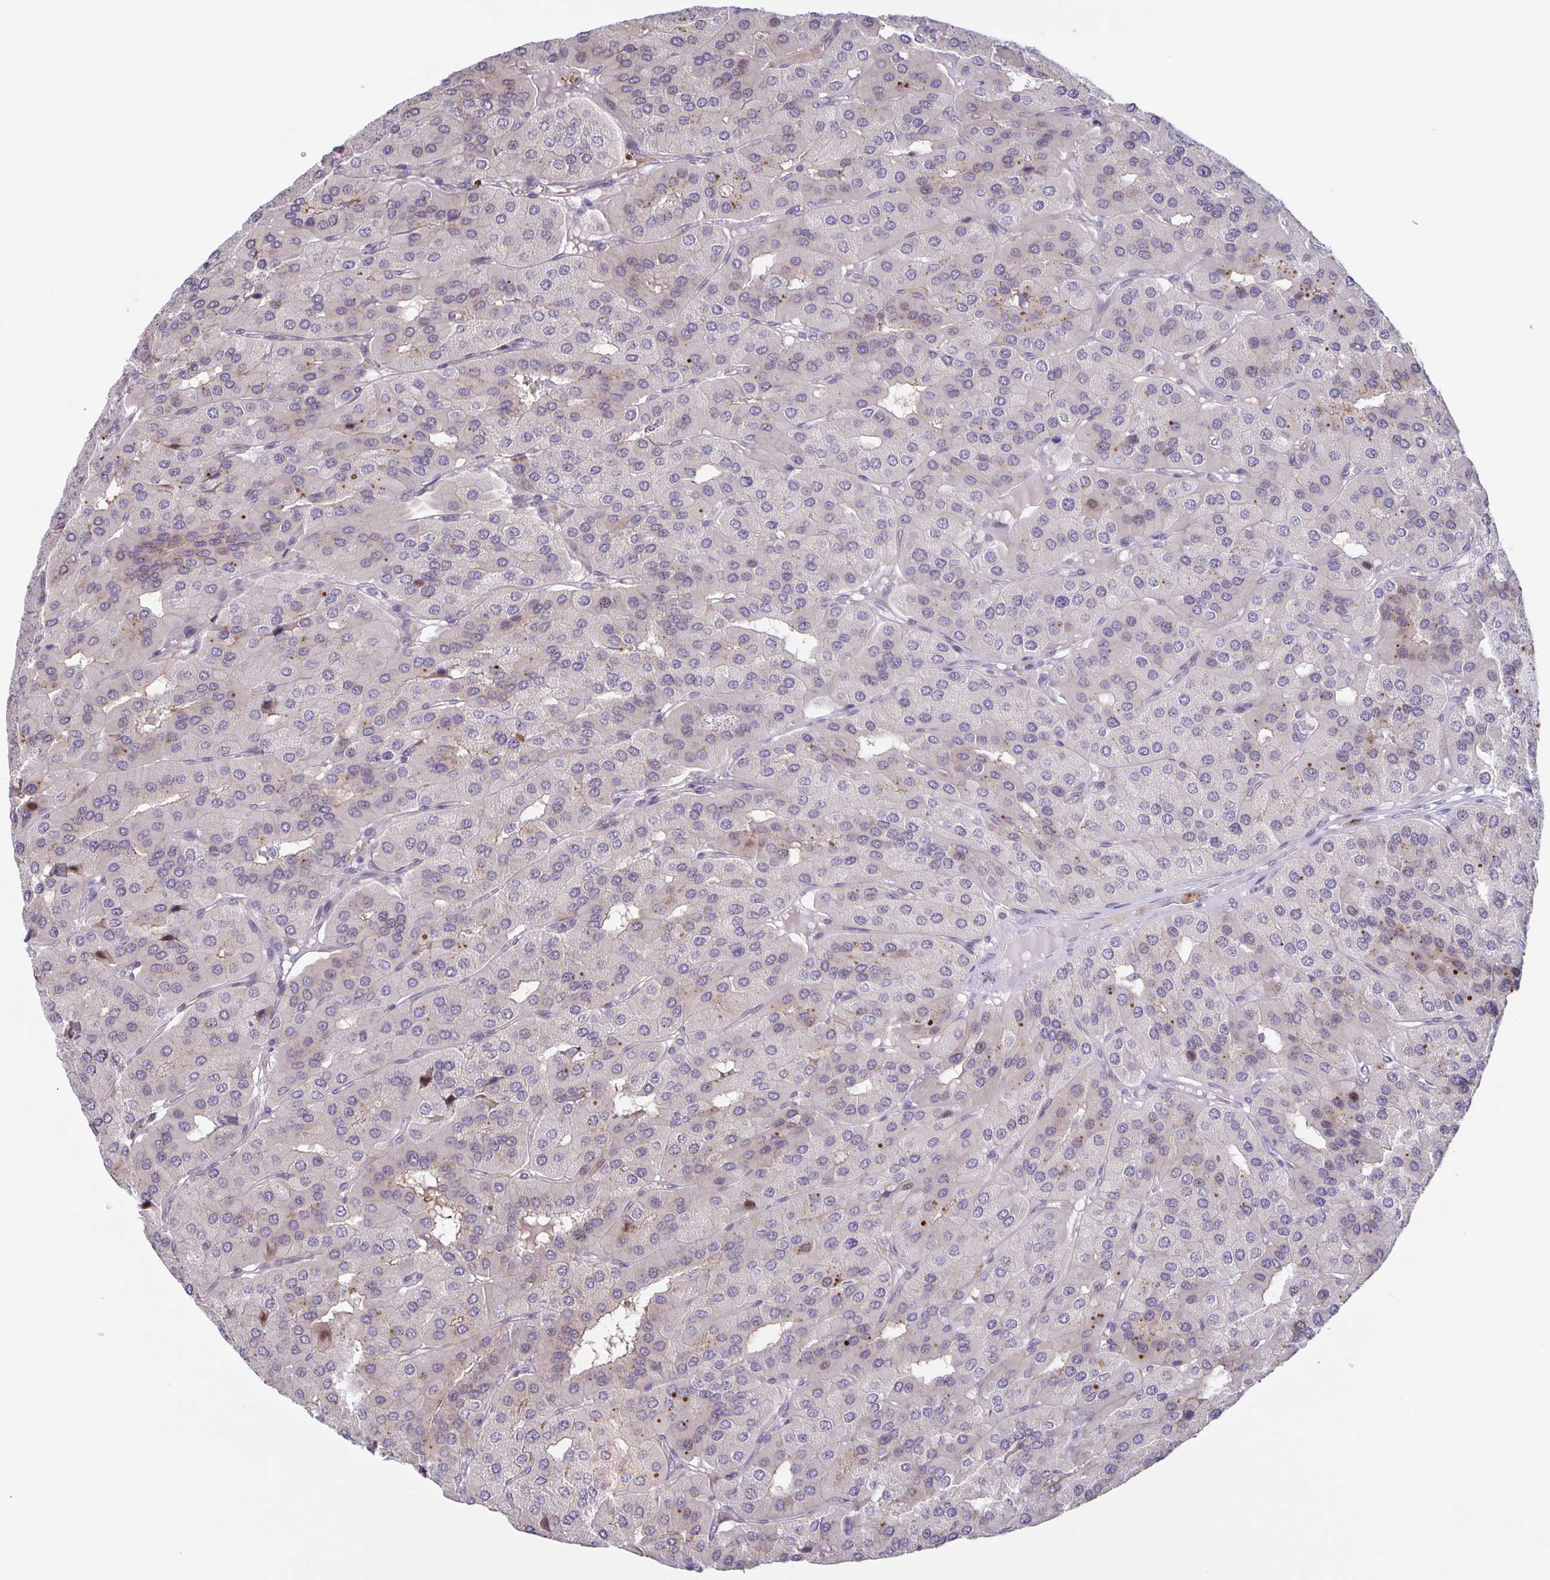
{"staining": {"intensity": "negative", "quantity": "none", "location": "none"}, "tissue": "parathyroid gland", "cell_type": "Glandular cells", "image_type": "normal", "snomed": [{"axis": "morphology", "description": "Normal tissue, NOS"}, {"axis": "morphology", "description": "Adenoma, NOS"}, {"axis": "topography", "description": "Parathyroid gland"}], "caption": "Immunohistochemistry (IHC) of benign human parathyroid gland displays no positivity in glandular cells.", "gene": "MAPK12", "patient": {"sex": "female", "age": 86}}